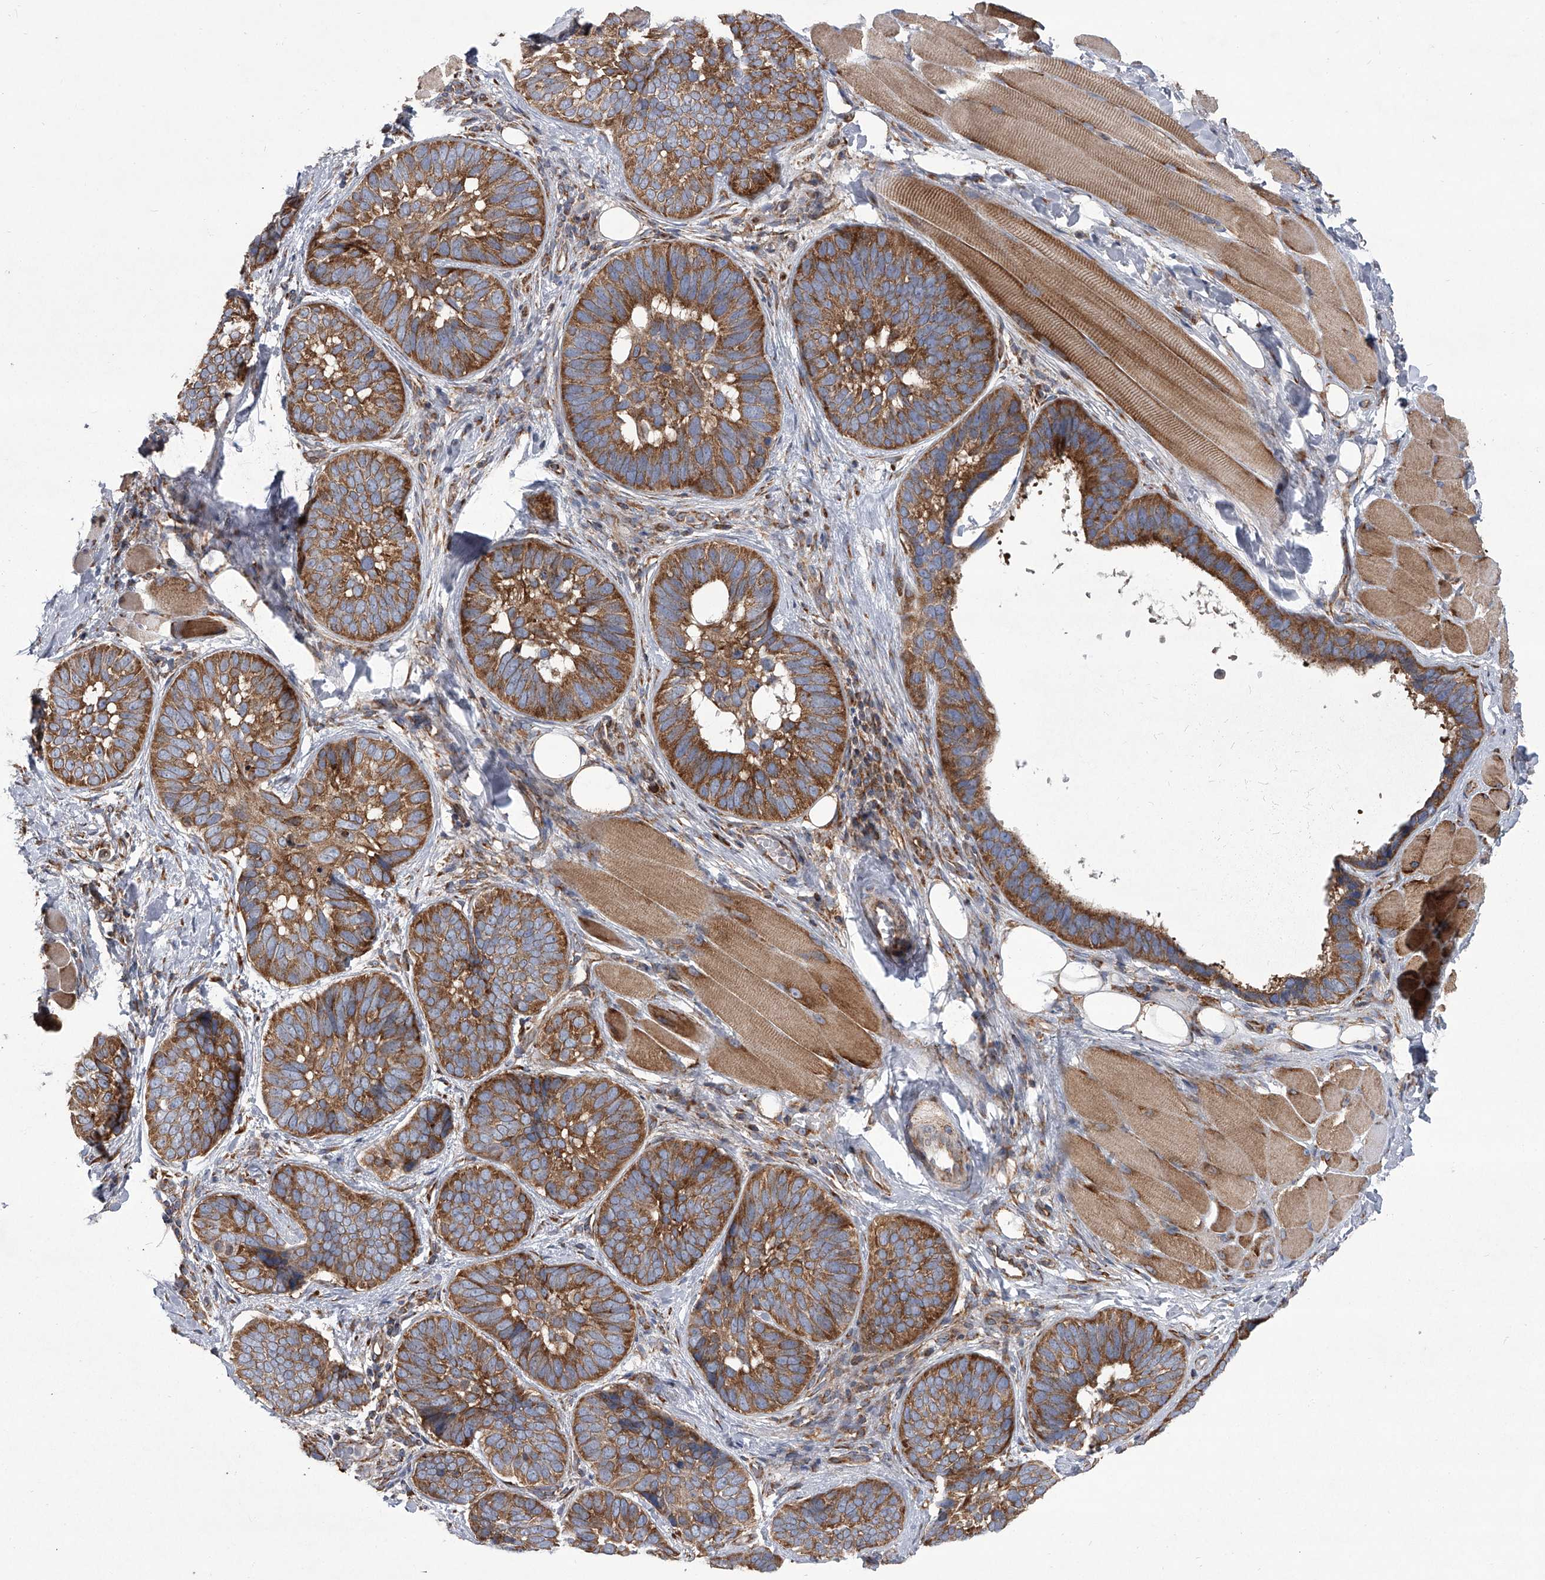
{"staining": {"intensity": "strong", "quantity": ">75%", "location": "cytoplasmic/membranous"}, "tissue": "skin cancer", "cell_type": "Tumor cells", "image_type": "cancer", "snomed": [{"axis": "morphology", "description": "Basal cell carcinoma"}, {"axis": "topography", "description": "Skin"}], "caption": "Skin cancer (basal cell carcinoma) stained with DAB (3,3'-diaminobenzidine) IHC reveals high levels of strong cytoplasmic/membranous positivity in approximately >75% of tumor cells.", "gene": "ZC3H15", "patient": {"sex": "male", "age": 62}}